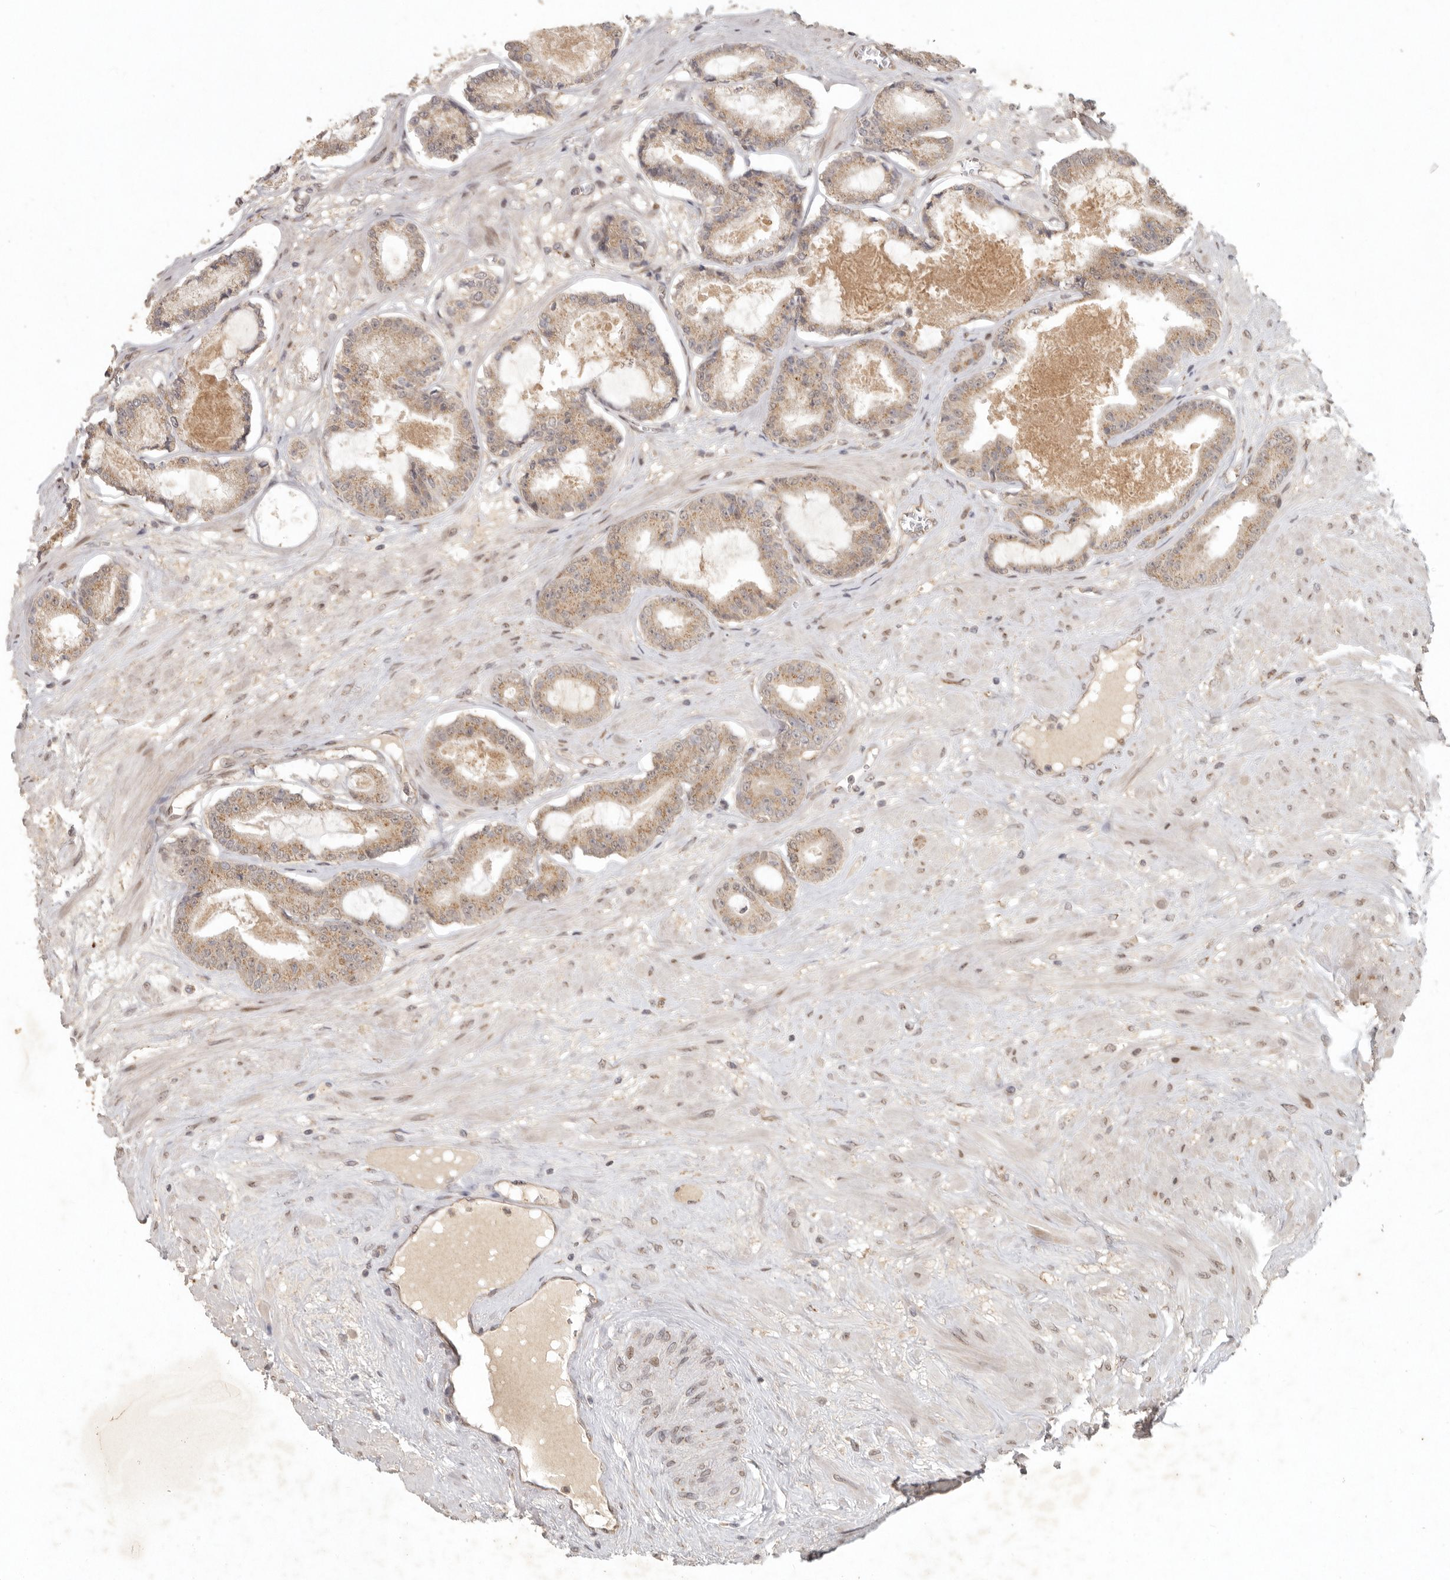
{"staining": {"intensity": "weak", "quantity": ">75%", "location": "cytoplasmic/membranous"}, "tissue": "prostate cancer", "cell_type": "Tumor cells", "image_type": "cancer", "snomed": [{"axis": "morphology", "description": "Adenocarcinoma, Low grade"}, {"axis": "topography", "description": "Prostate"}], "caption": "The immunohistochemical stain labels weak cytoplasmic/membranous positivity in tumor cells of prostate cancer (low-grade adenocarcinoma) tissue. Using DAB (brown) and hematoxylin (blue) stains, captured at high magnification using brightfield microscopy.", "gene": "LRRC75A", "patient": {"sex": "male", "age": 60}}